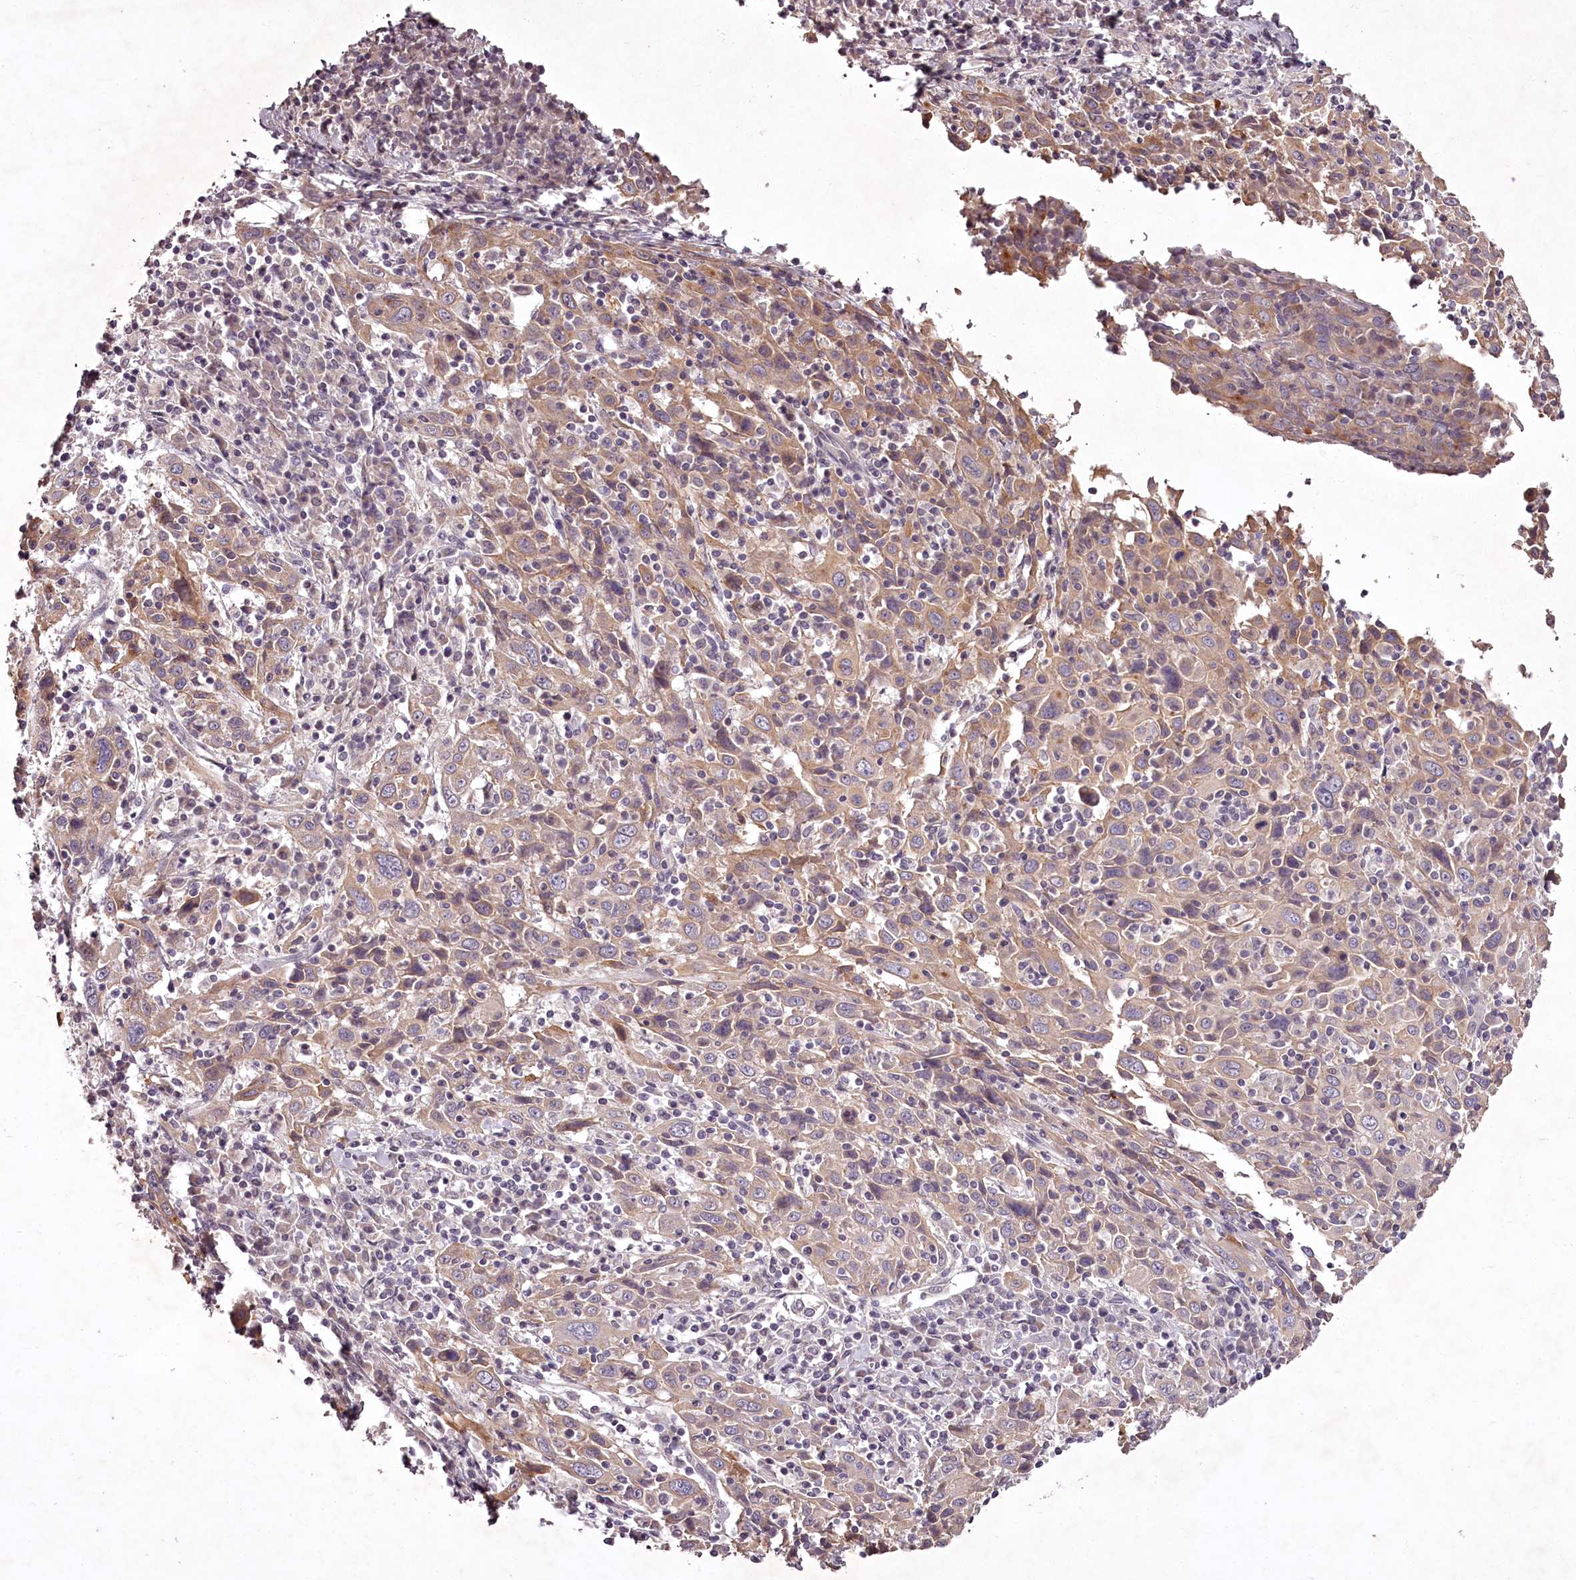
{"staining": {"intensity": "moderate", "quantity": "25%-75%", "location": "cytoplasmic/membranous"}, "tissue": "cervical cancer", "cell_type": "Tumor cells", "image_type": "cancer", "snomed": [{"axis": "morphology", "description": "Squamous cell carcinoma, NOS"}, {"axis": "topography", "description": "Cervix"}], "caption": "Squamous cell carcinoma (cervical) stained with DAB (3,3'-diaminobenzidine) IHC exhibits medium levels of moderate cytoplasmic/membranous staining in approximately 25%-75% of tumor cells.", "gene": "RBMXL2", "patient": {"sex": "female", "age": 46}}